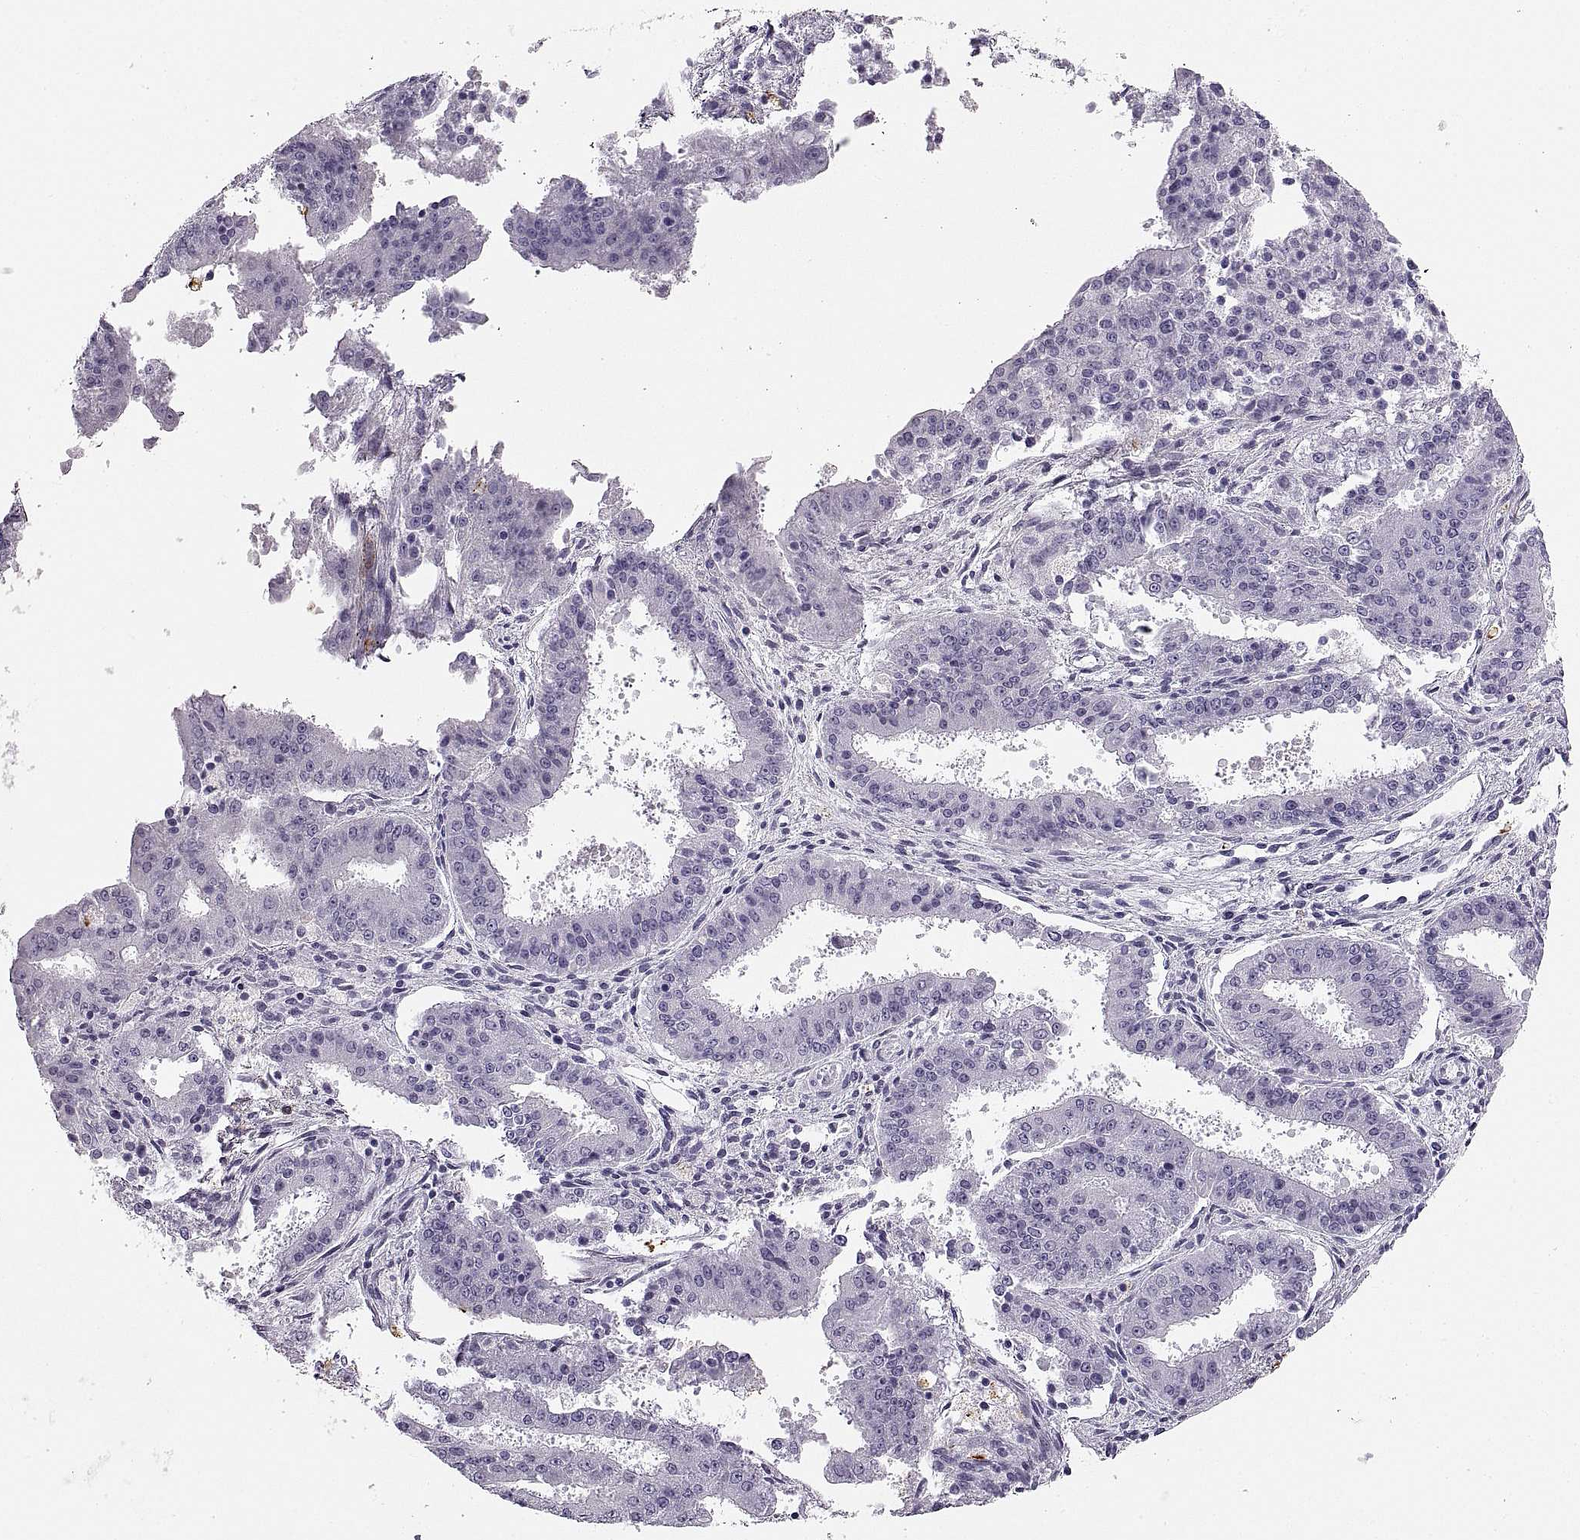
{"staining": {"intensity": "negative", "quantity": "none", "location": "none"}, "tissue": "ovarian cancer", "cell_type": "Tumor cells", "image_type": "cancer", "snomed": [{"axis": "morphology", "description": "Carcinoma, endometroid"}, {"axis": "topography", "description": "Ovary"}], "caption": "Immunohistochemical staining of human ovarian cancer shows no significant positivity in tumor cells.", "gene": "MILR1", "patient": {"sex": "female", "age": 42}}